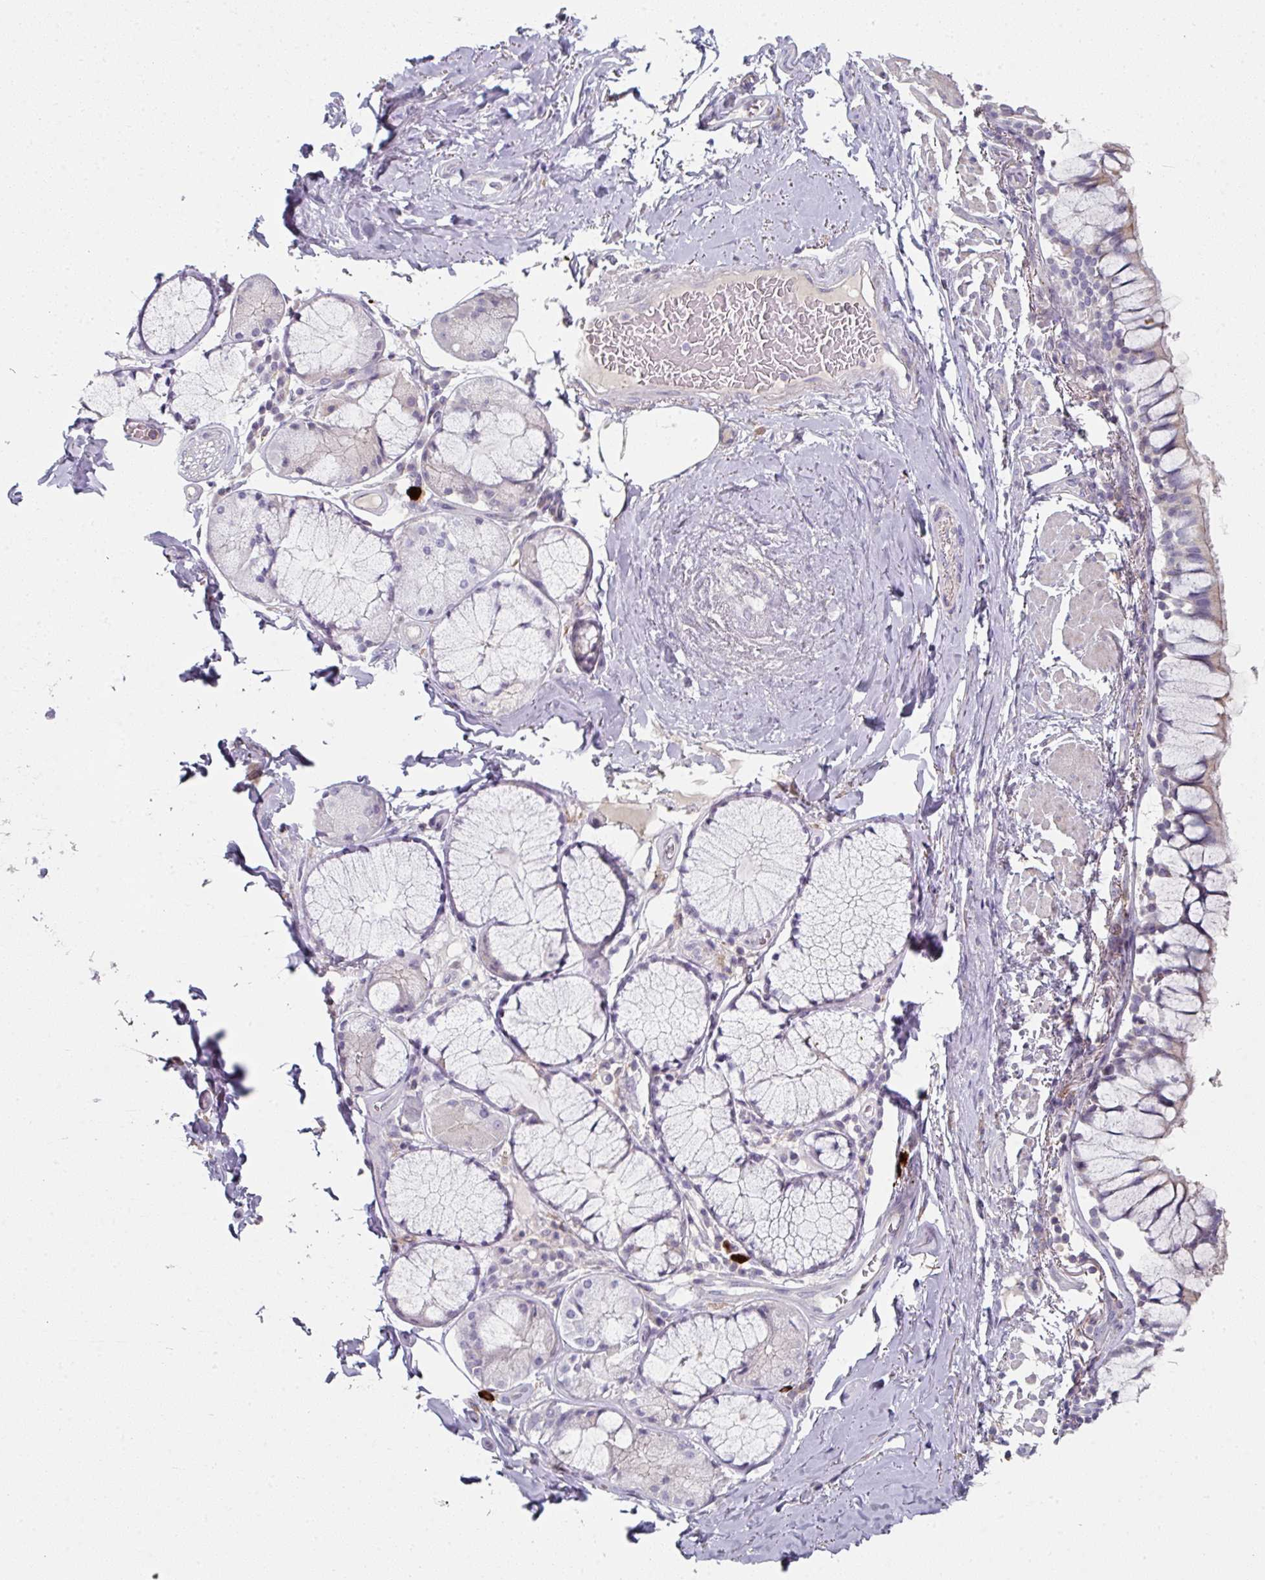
{"staining": {"intensity": "weak", "quantity": "<25%", "location": "cytoplasmic/membranous"}, "tissue": "bronchus", "cell_type": "Respiratory epithelial cells", "image_type": "normal", "snomed": [{"axis": "morphology", "description": "Normal tissue, NOS"}, {"axis": "topography", "description": "Bronchus"}], "caption": "This micrograph is of unremarkable bronchus stained with immunohistochemistry to label a protein in brown with the nuclei are counter-stained blue. There is no positivity in respiratory epithelial cells. (IHC, brightfield microscopy, high magnification).", "gene": "WSB2", "patient": {"sex": "male", "age": 70}}